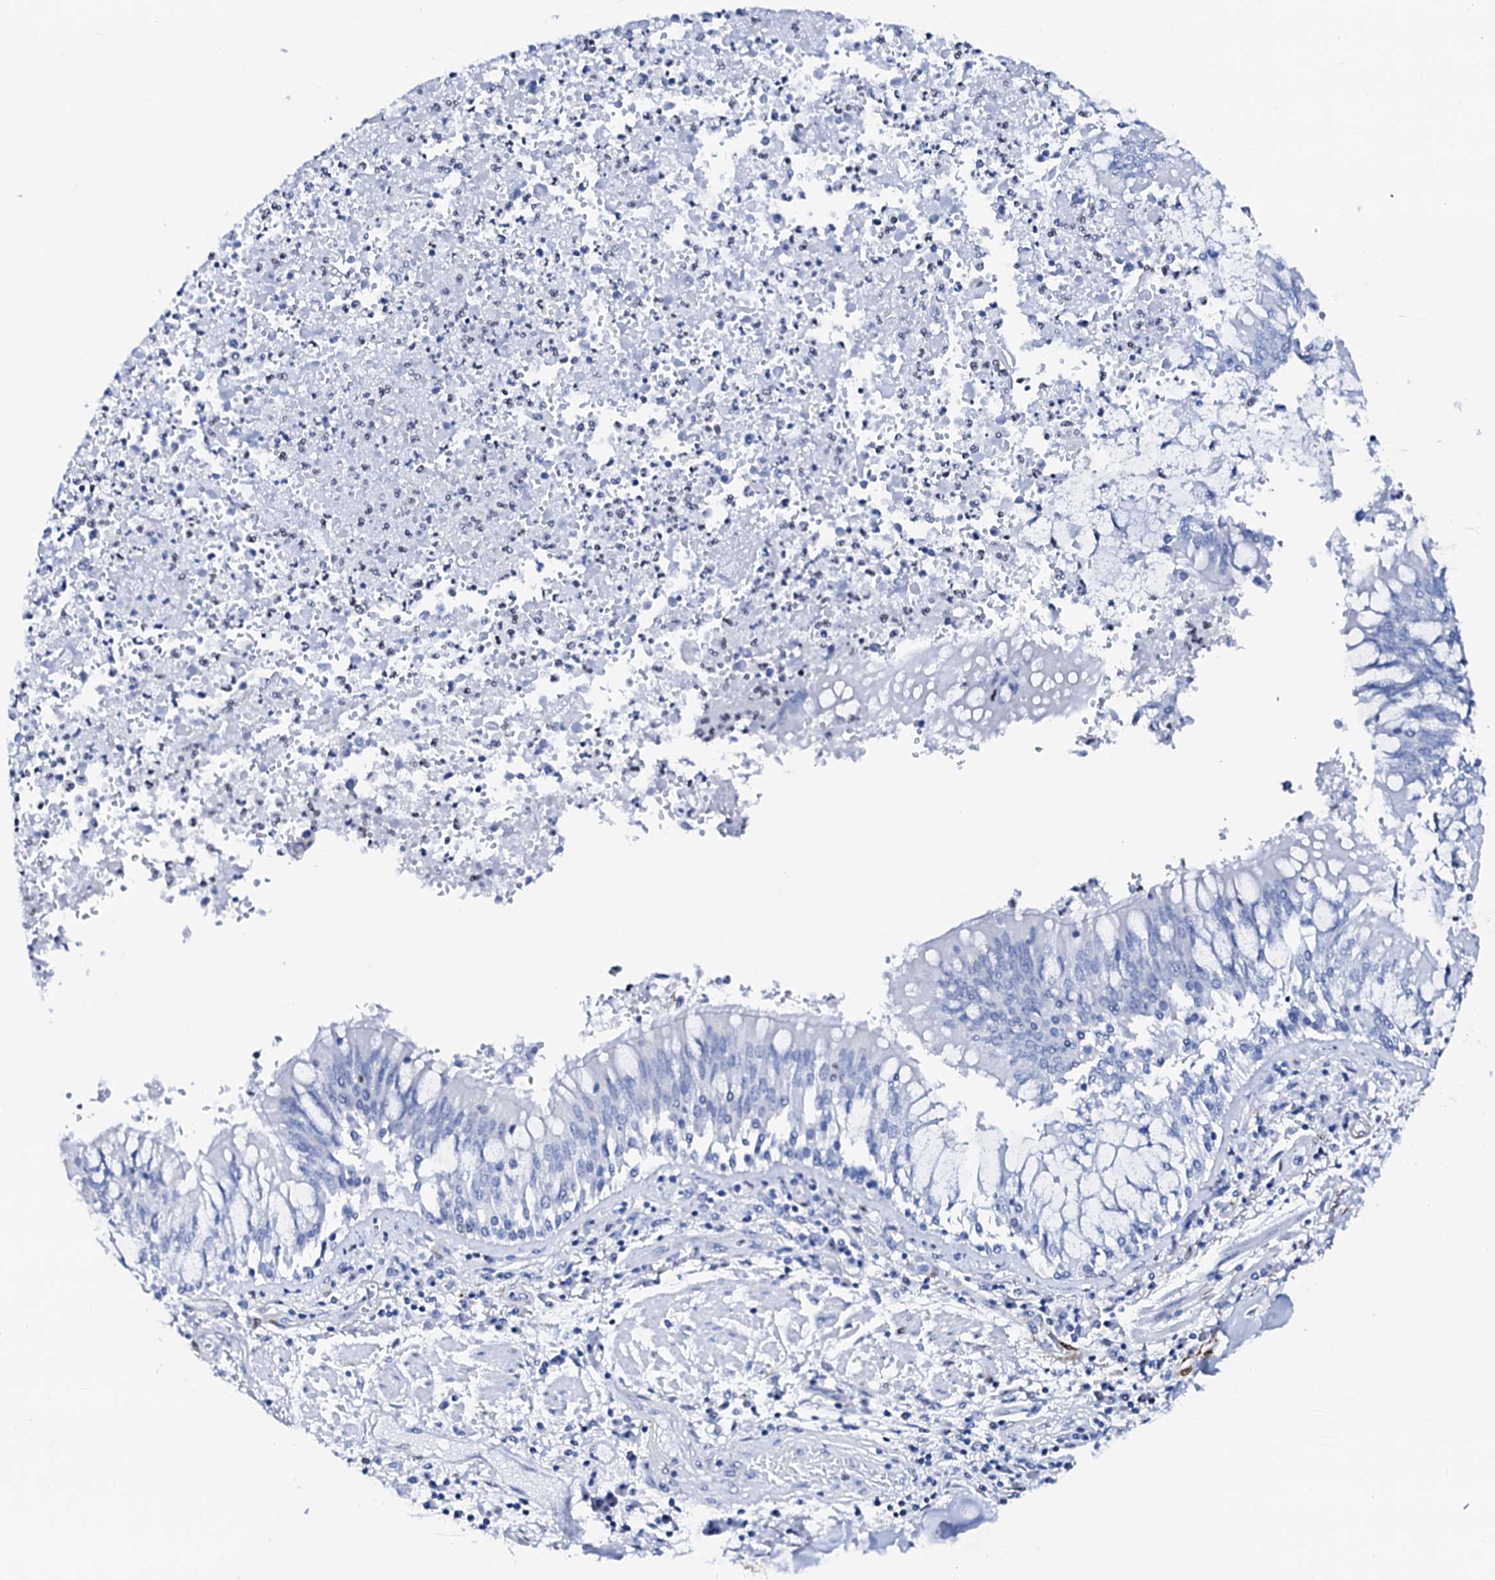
{"staining": {"intensity": "negative", "quantity": "none", "location": "none"}, "tissue": "adipose tissue", "cell_type": "Adipocytes", "image_type": "normal", "snomed": [{"axis": "morphology", "description": "Normal tissue, NOS"}, {"axis": "topography", "description": "Cartilage tissue"}, {"axis": "topography", "description": "Bronchus"}, {"axis": "topography", "description": "Lung"}, {"axis": "topography", "description": "Peripheral nerve tissue"}], "caption": "Protein analysis of normal adipose tissue exhibits no significant positivity in adipocytes. (DAB IHC with hematoxylin counter stain).", "gene": "NRIP2", "patient": {"sex": "female", "age": 49}}